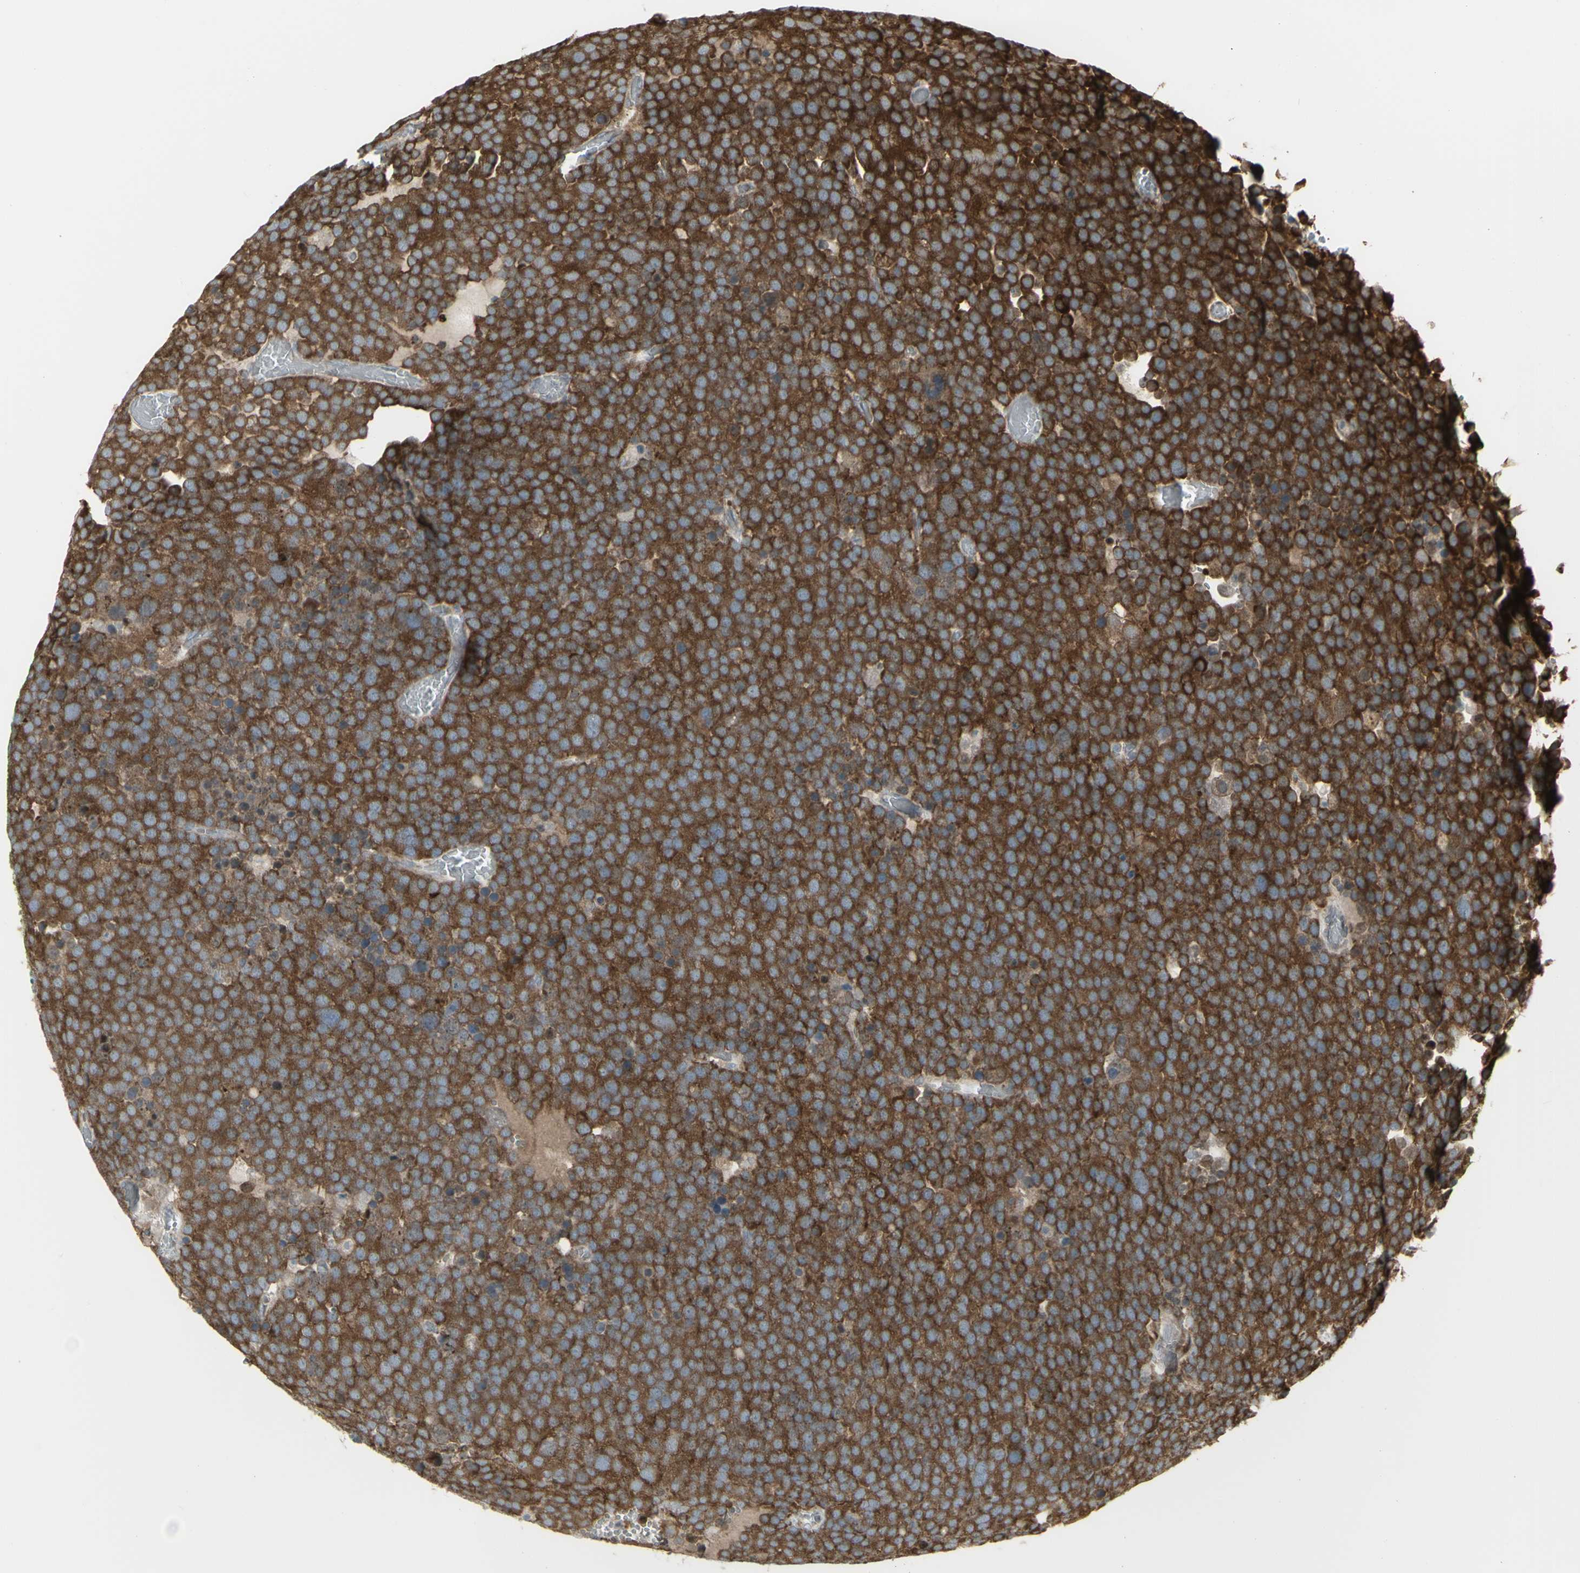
{"staining": {"intensity": "strong", "quantity": ">75%", "location": "cytoplasmic/membranous"}, "tissue": "testis cancer", "cell_type": "Tumor cells", "image_type": "cancer", "snomed": [{"axis": "morphology", "description": "Seminoma, NOS"}, {"axis": "topography", "description": "Testis"}], "caption": "Immunohistochemical staining of testis seminoma displays high levels of strong cytoplasmic/membranous expression in about >75% of tumor cells.", "gene": "FKBP3", "patient": {"sex": "male", "age": 71}}